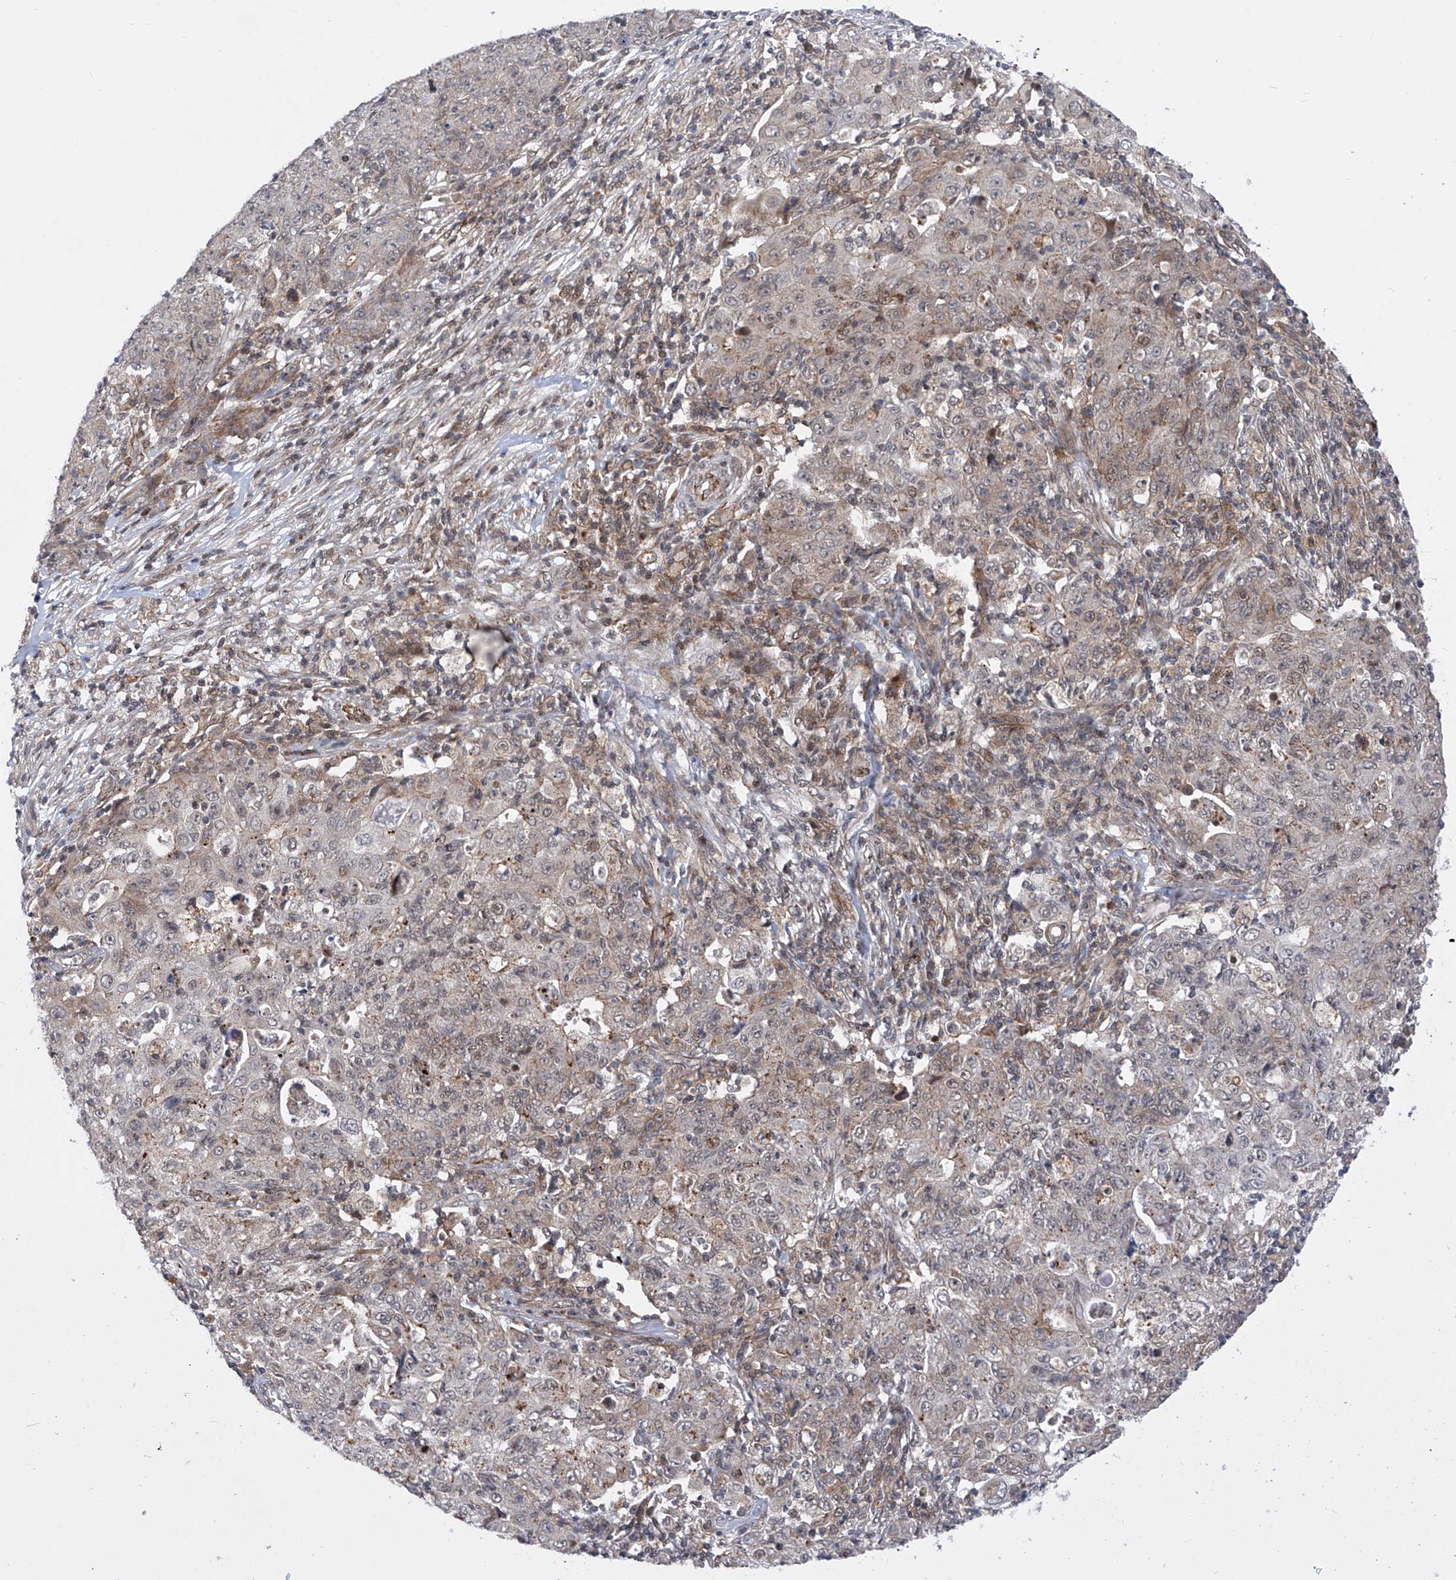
{"staining": {"intensity": "negative", "quantity": "none", "location": "none"}, "tissue": "ovarian cancer", "cell_type": "Tumor cells", "image_type": "cancer", "snomed": [{"axis": "morphology", "description": "Carcinoma, endometroid"}, {"axis": "topography", "description": "Ovary"}], "caption": "Ovarian cancer (endometroid carcinoma) was stained to show a protein in brown. There is no significant positivity in tumor cells.", "gene": "CEP290", "patient": {"sex": "female", "age": 42}}